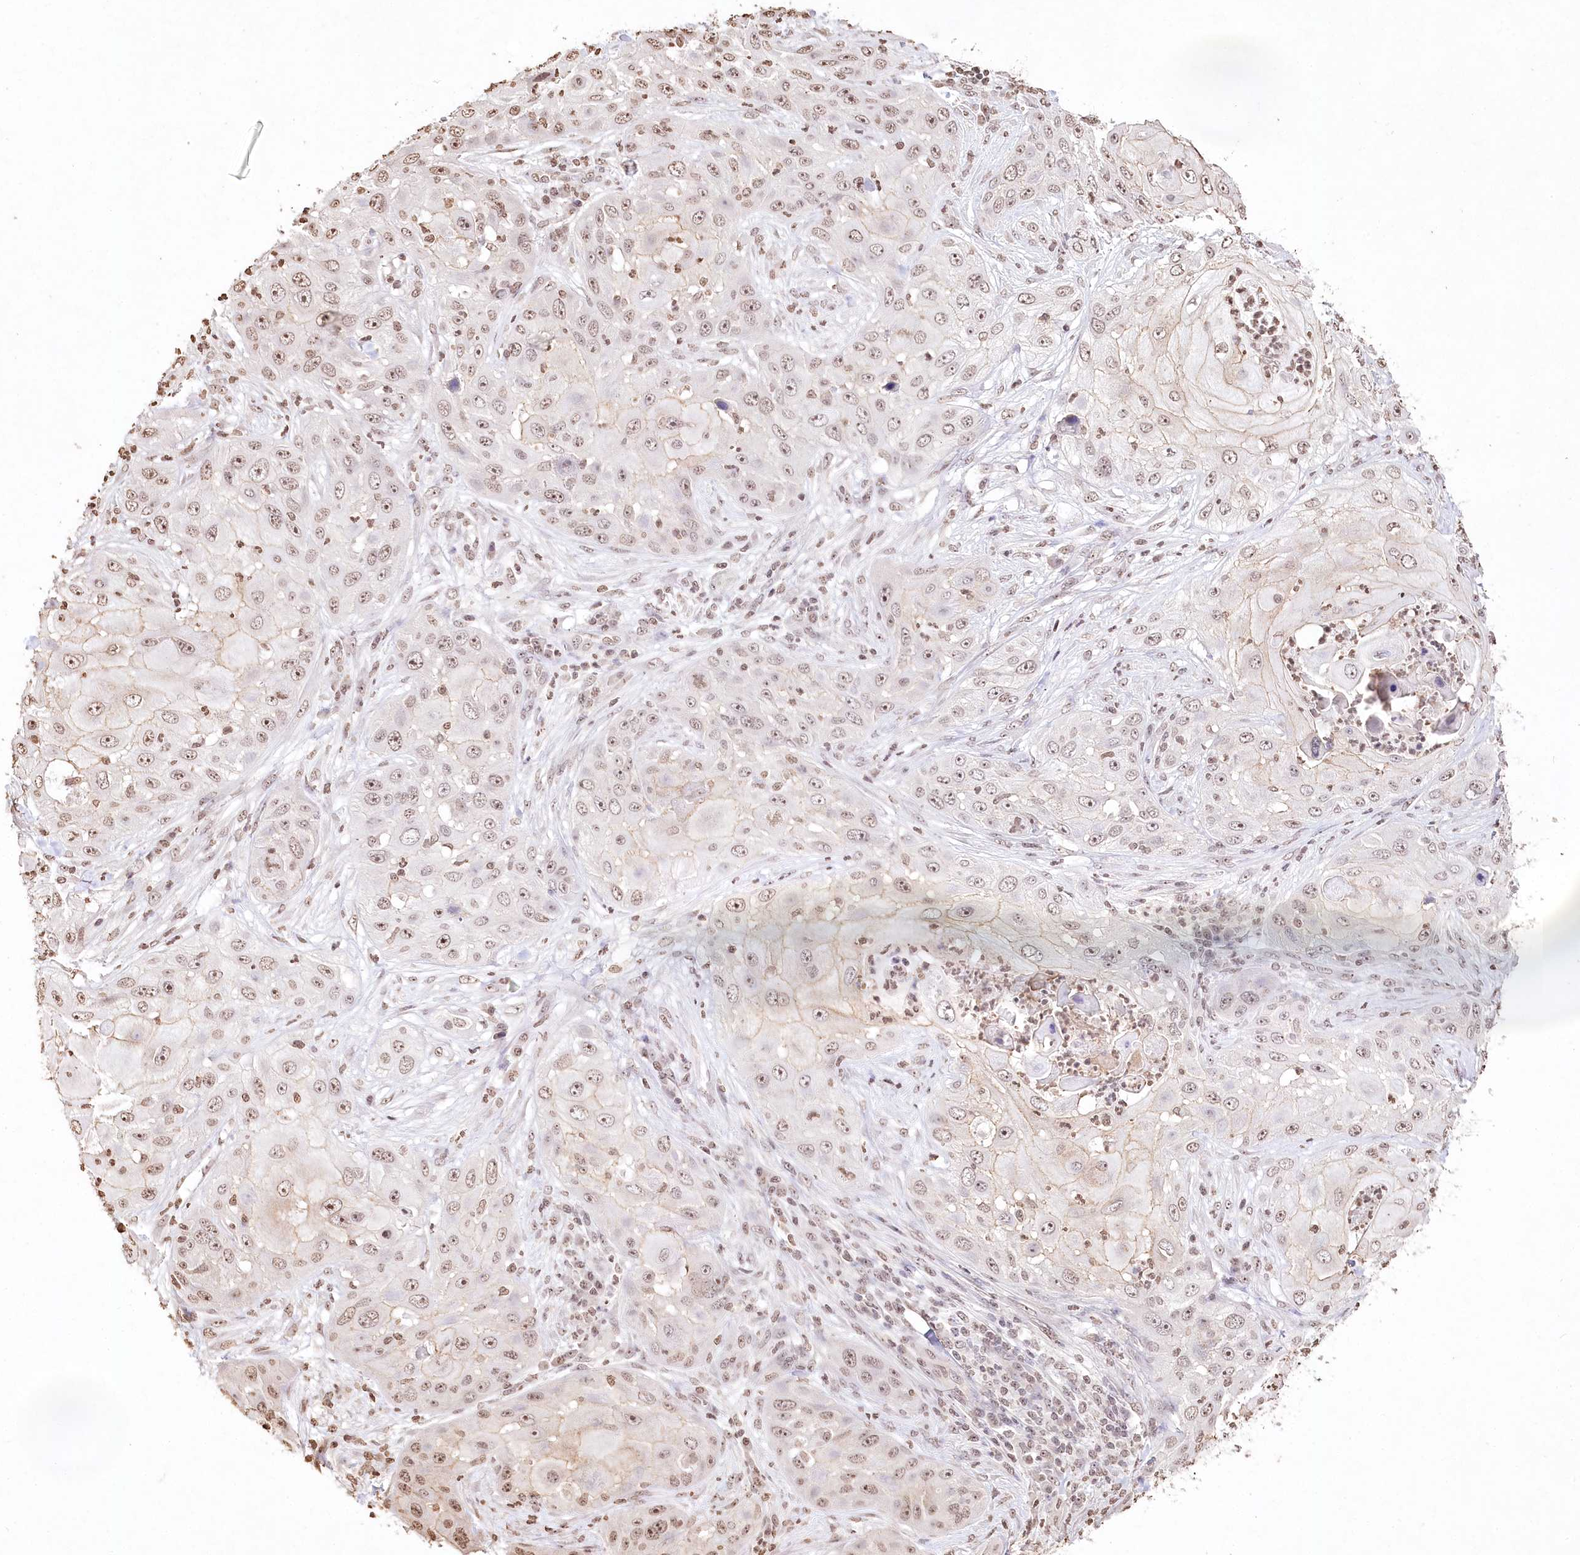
{"staining": {"intensity": "moderate", "quantity": ">75%", "location": "nuclear"}, "tissue": "skin cancer", "cell_type": "Tumor cells", "image_type": "cancer", "snomed": [{"axis": "morphology", "description": "Squamous cell carcinoma, NOS"}, {"axis": "topography", "description": "Skin"}], "caption": "Tumor cells exhibit medium levels of moderate nuclear expression in about >75% of cells in squamous cell carcinoma (skin).", "gene": "DMXL1", "patient": {"sex": "female", "age": 44}}